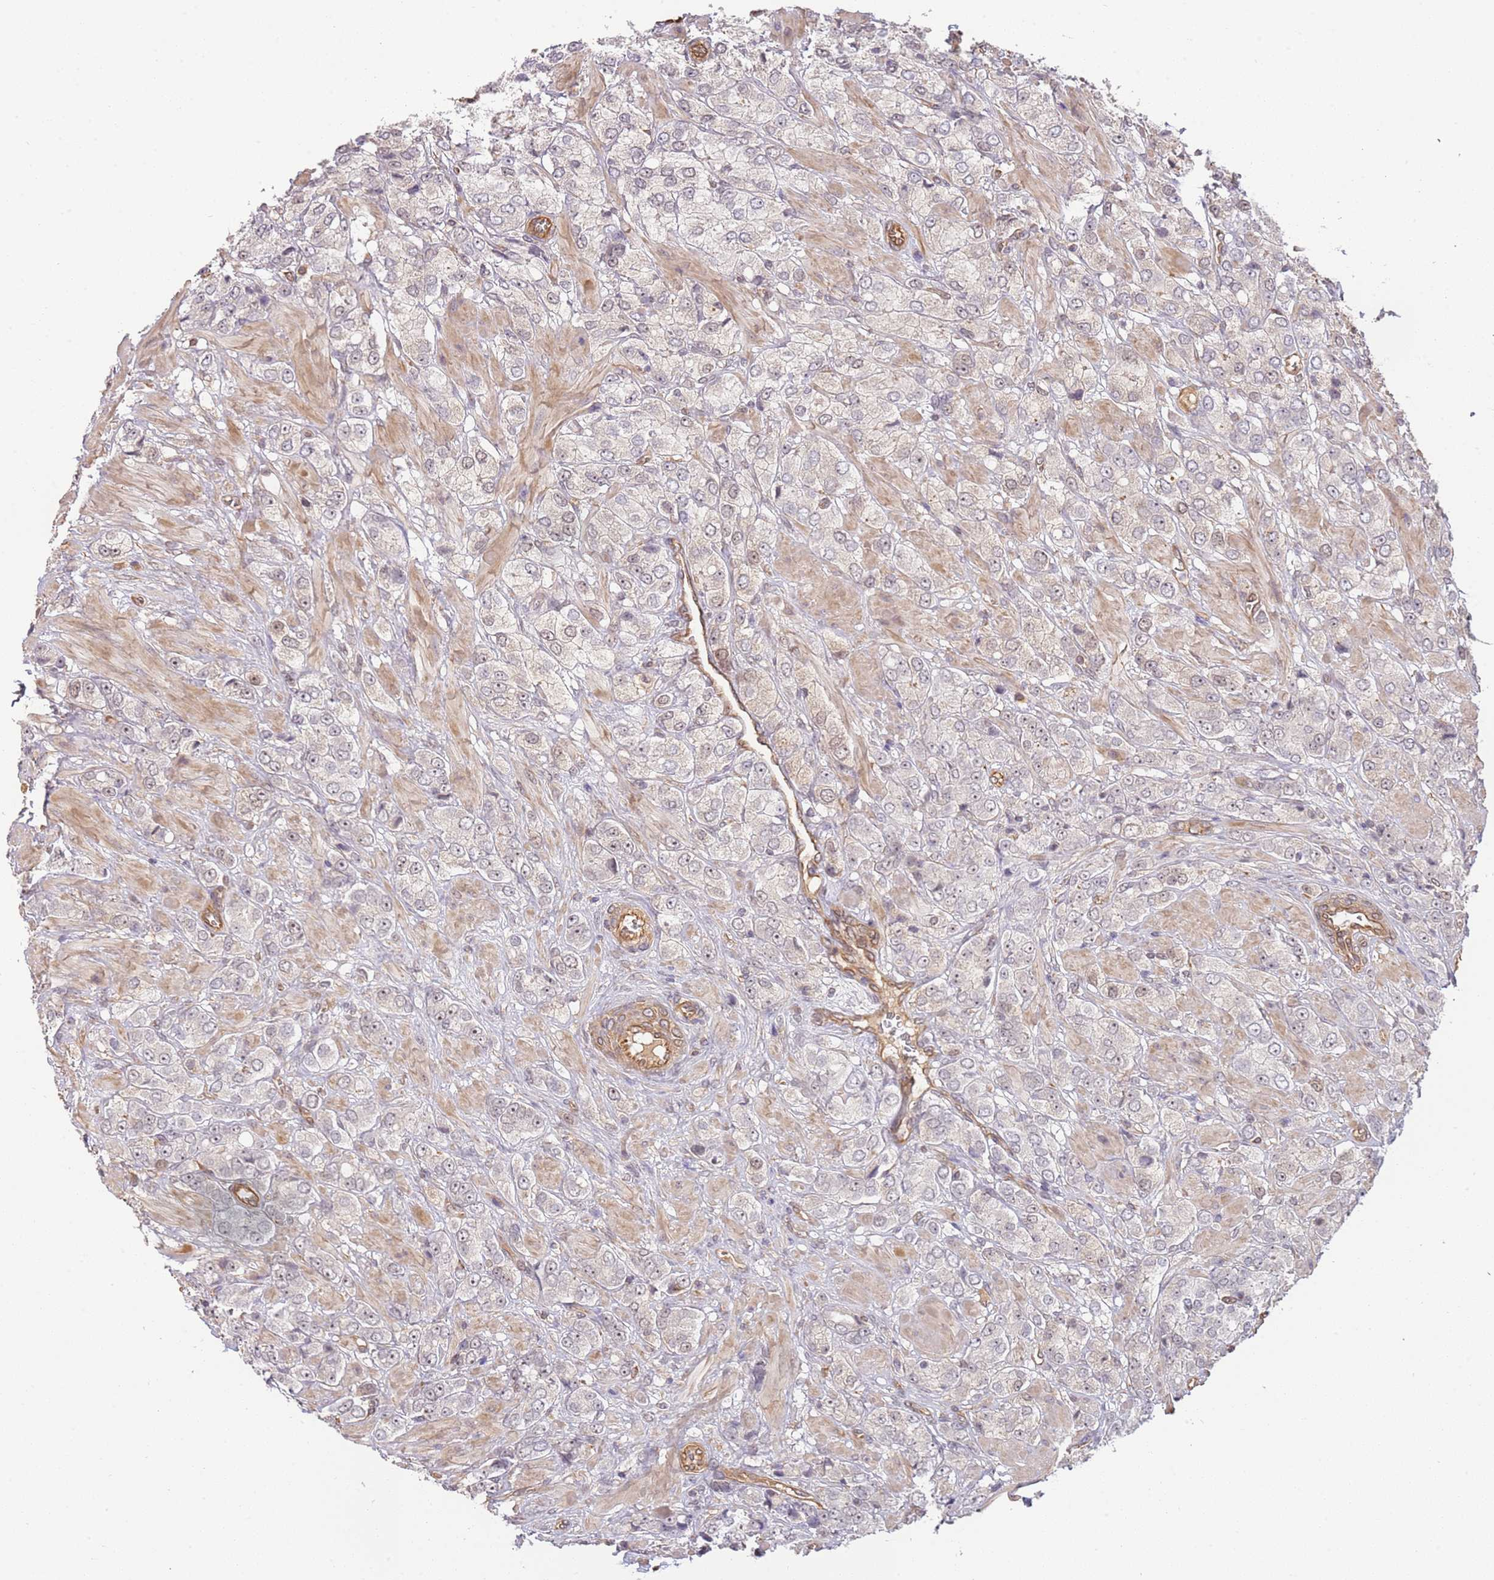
{"staining": {"intensity": "weak", "quantity": "<25%", "location": "nuclear"}, "tissue": "prostate cancer", "cell_type": "Tumor cells", "image_type": "cancer", "snomed": [{"axis": "morphology", "description": "Adenocarcinoma, High grade"}, {"axis": "topography", "description": "Prostate and seminal vesicle, NOS"}], "caption": "There is no significant positivity in tumor cells of prostate cancer (adenocarcinoma (high-grade)).", "gene": "SURF2", "patient": {"sex": "male", "age": 64}}